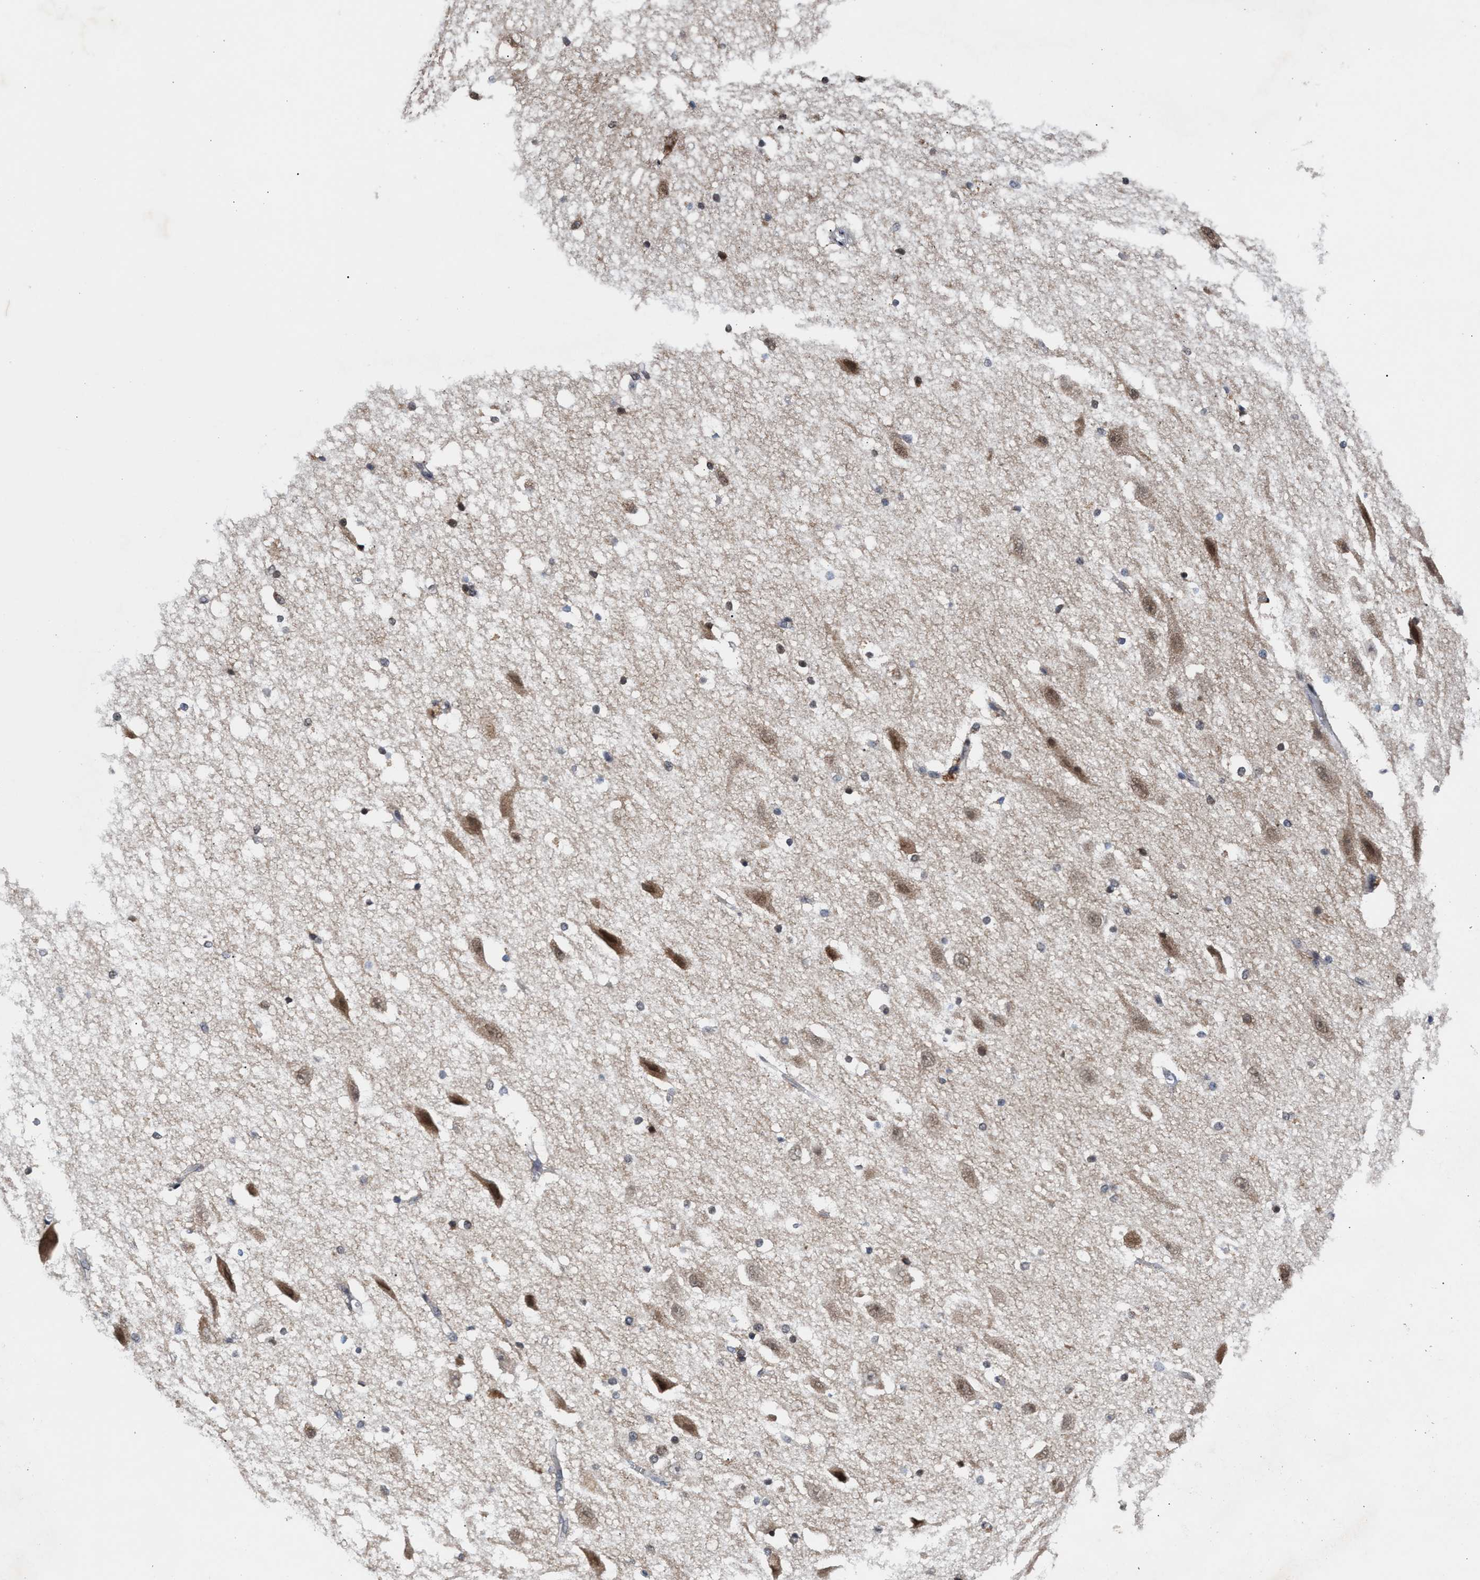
{"staining": {"intensity": "weak", "quantity": "<25%", "location": "cytoplasmic/membranous"}, "tissue": "hippocampus", "cell_type": "Glial cells", "image_type": "normal", "snomed": [{"axis": "morphology", "description": "Normal tissue, NOS"}, {"axis": "topography", "description": "Hippocampus"}], "caption": "Immunohistochemical staining of unremarkable hippocampus demonstrates no significant expression in glial cells. (DAB IHC, high magnification).", "gene": "MKNK2", "patient": {"sex": "female", "age": 19}}